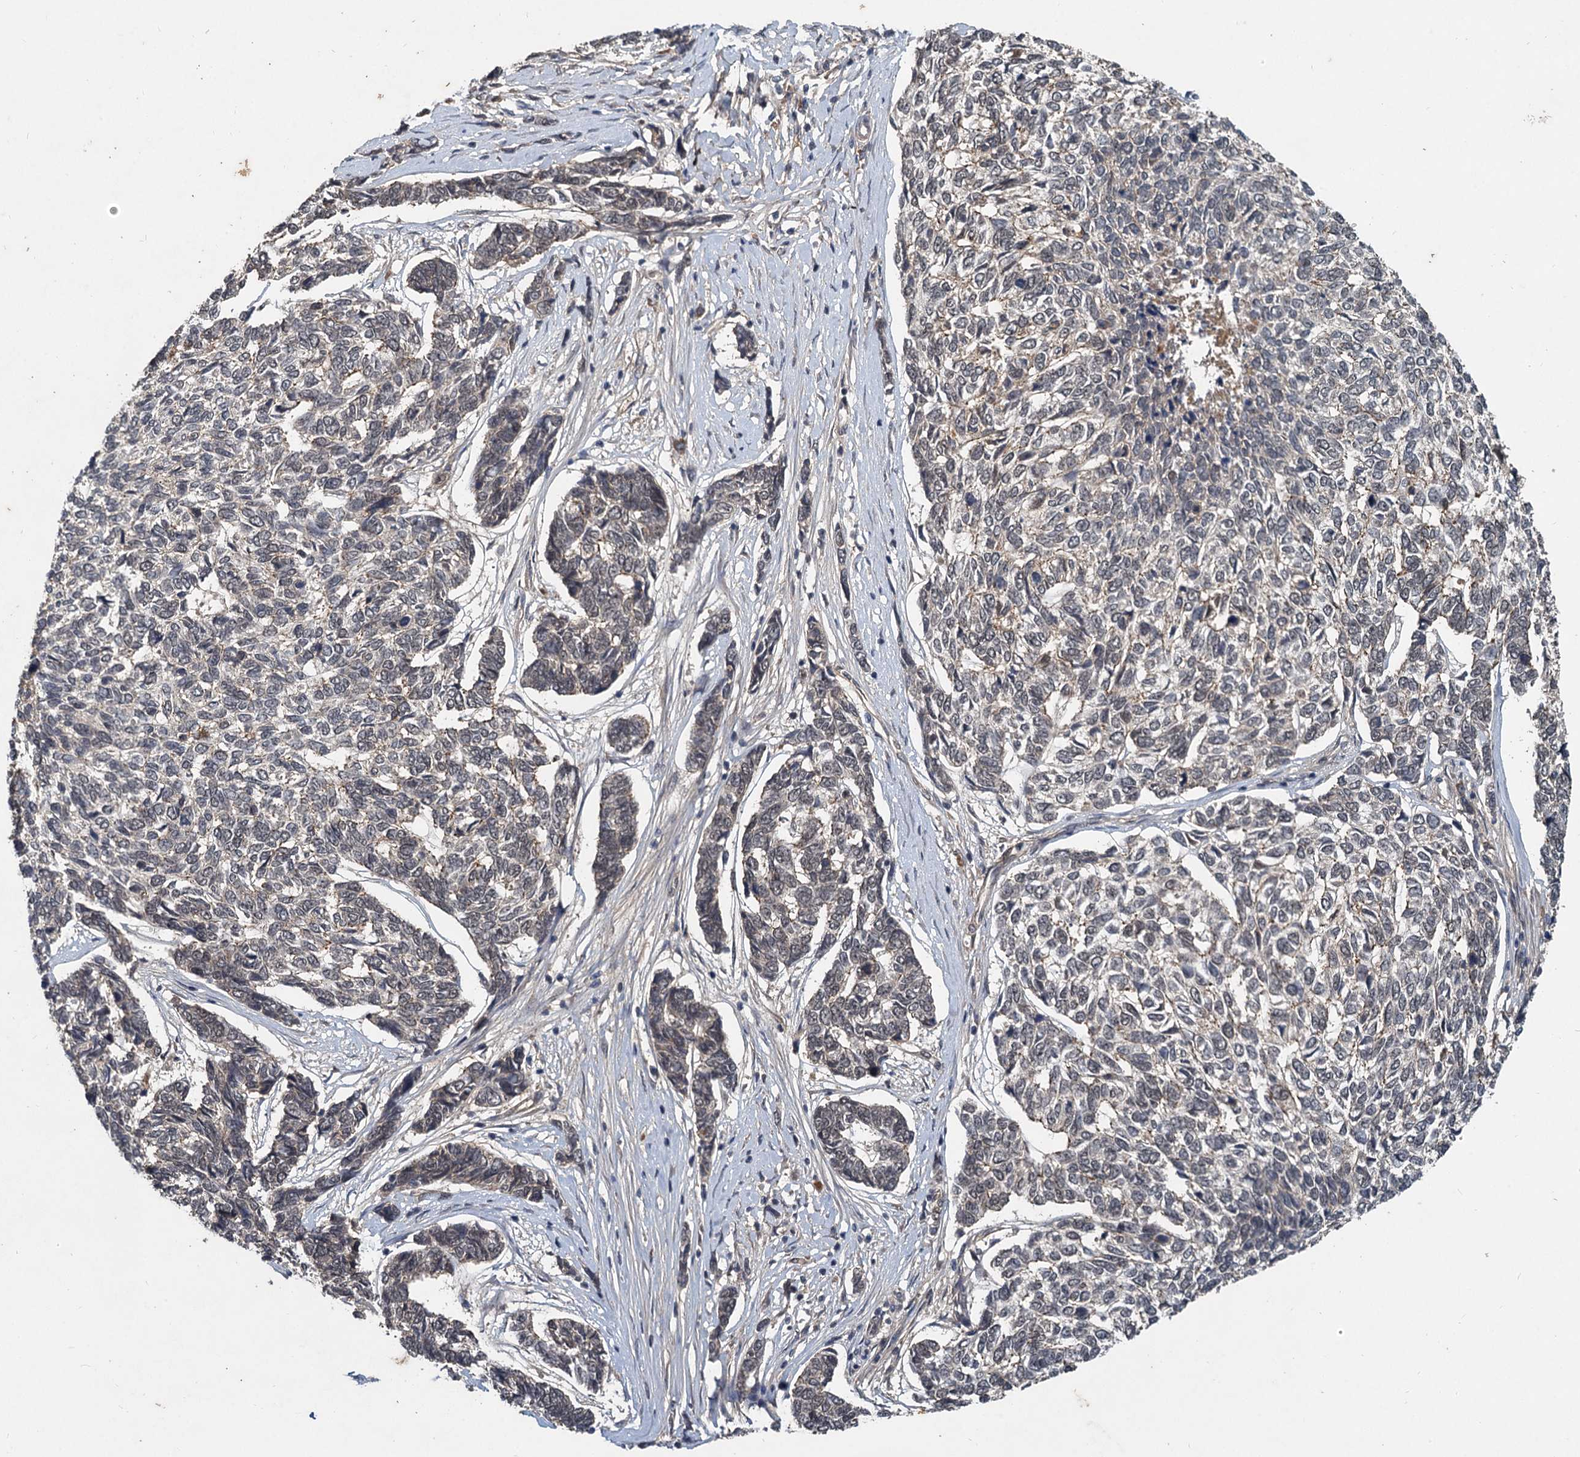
{"staining": {"intensity": "negative", "quantity": "none", "location": "none"}, "tissue": "skin cancer", "cell_type": "Tumor cells", "image_type": "cancer", "snomed": [{"axis": "morphology", "description": "Basal cell carcinoma"}, {"axis": "topography", "description": "Skin"}], "caption": "High magnification brightfield microscopy of skin cancer (basal cell carcinoma) stained with DAB (brown) and counterstained with hematoxylin (blue): tumor cells show no significant staining.", "gene": "RITA1", "patient": {"sex": "female", "age": 65}}